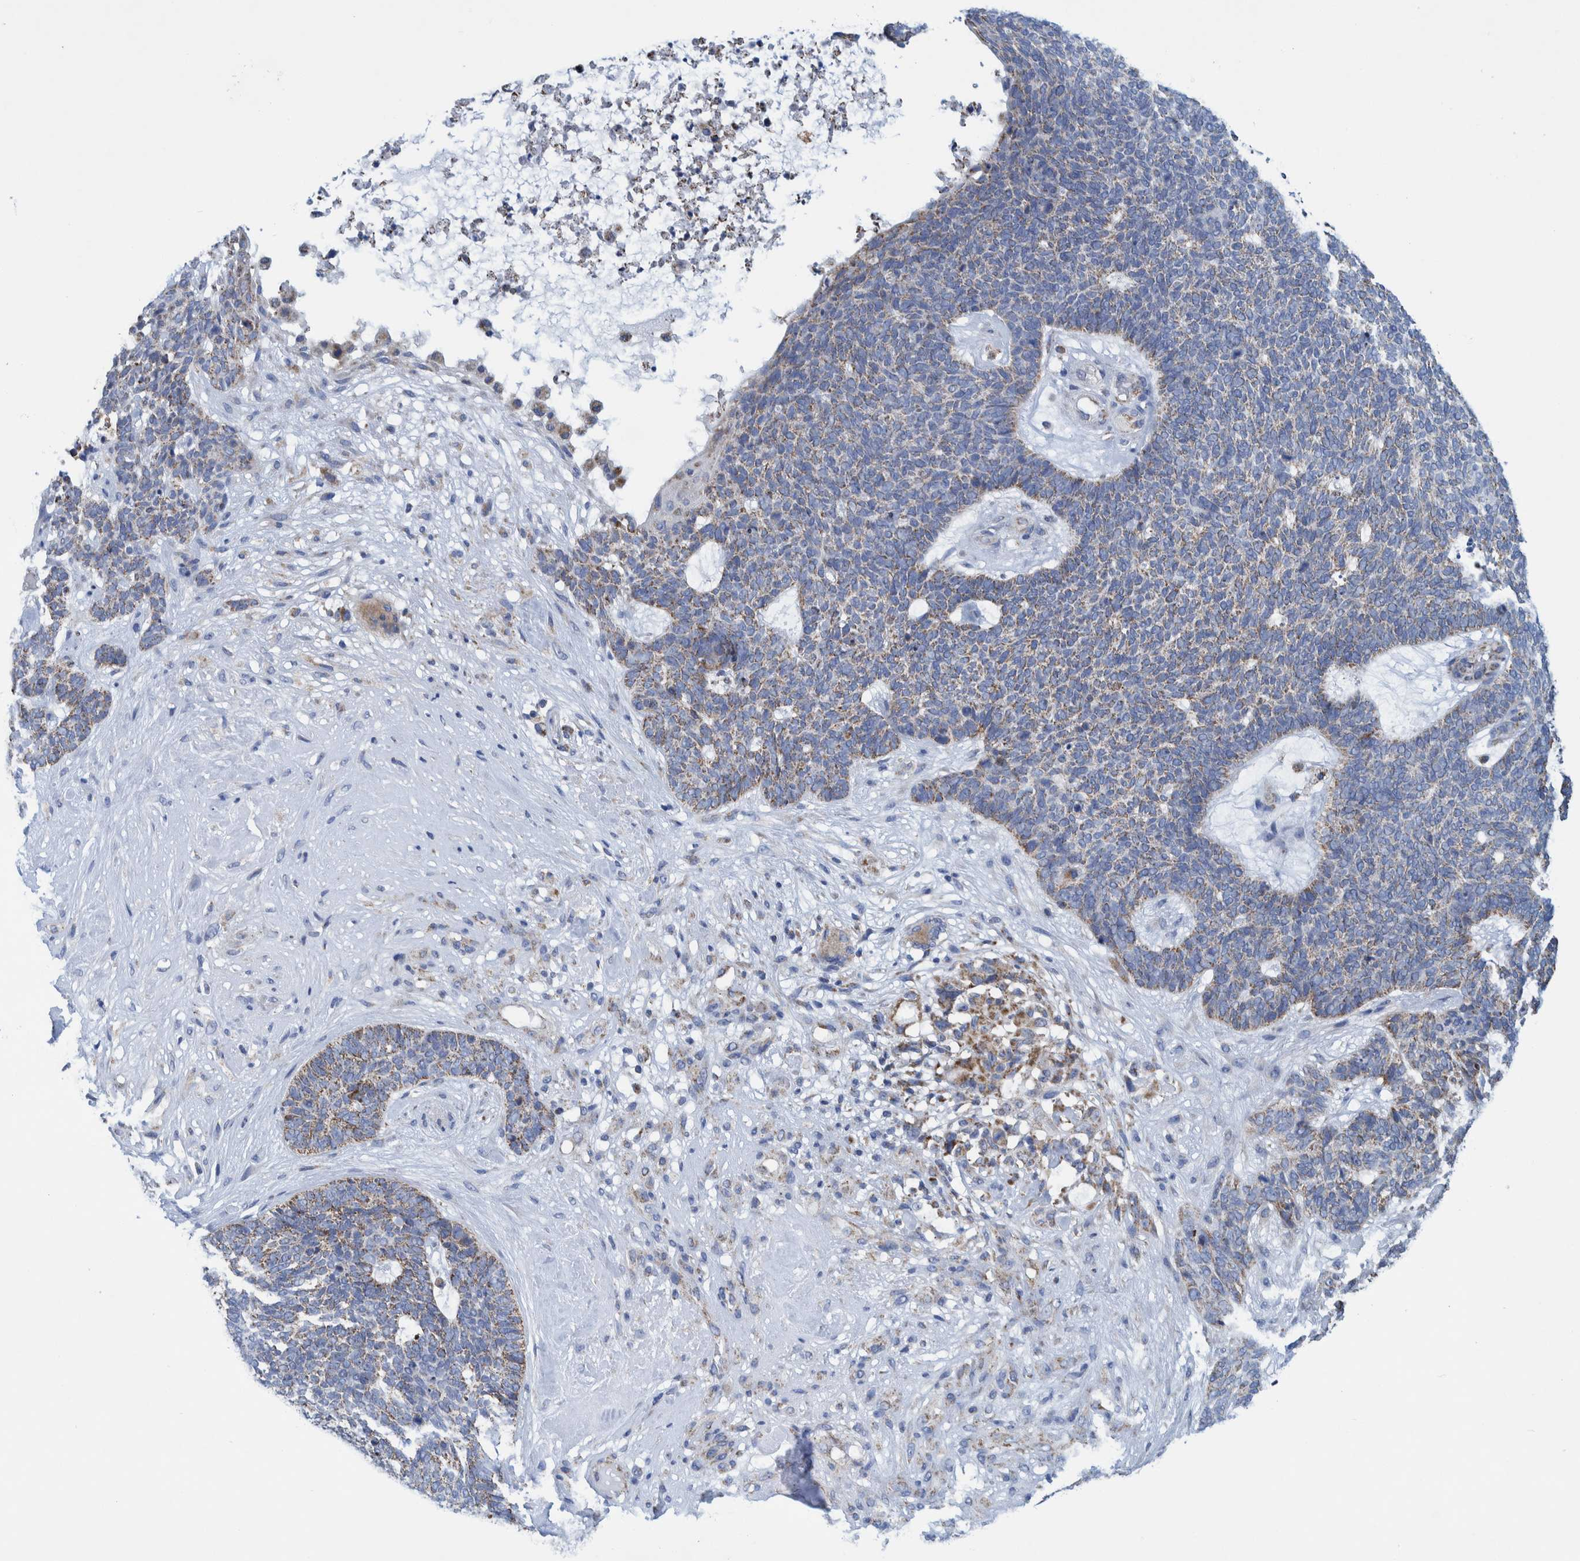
{"staining": {"intensity": "weak", "quantity": ">75%", "location": "cytoplasmic/membranous"}, "tissue": "skin cancer", "cell_type": "Tumor cells", "image_type": "cancer", "snomed": [{"axis": "morphology", "description": "Basal cell carcinoma"}, {"axis": "topography", "description": "Skin"}], "caption": "An immunohistochemistry micrograph of tumor tissue is shown. Protein staining in brown labels weak cytoplasmic/membranous positivity in skin cancer within tumor cells. (Brightfield microscopy of DAB IHC at high magnification).", "gene": "MRPS7", "patient": {"sex": "female", "age": 84}}